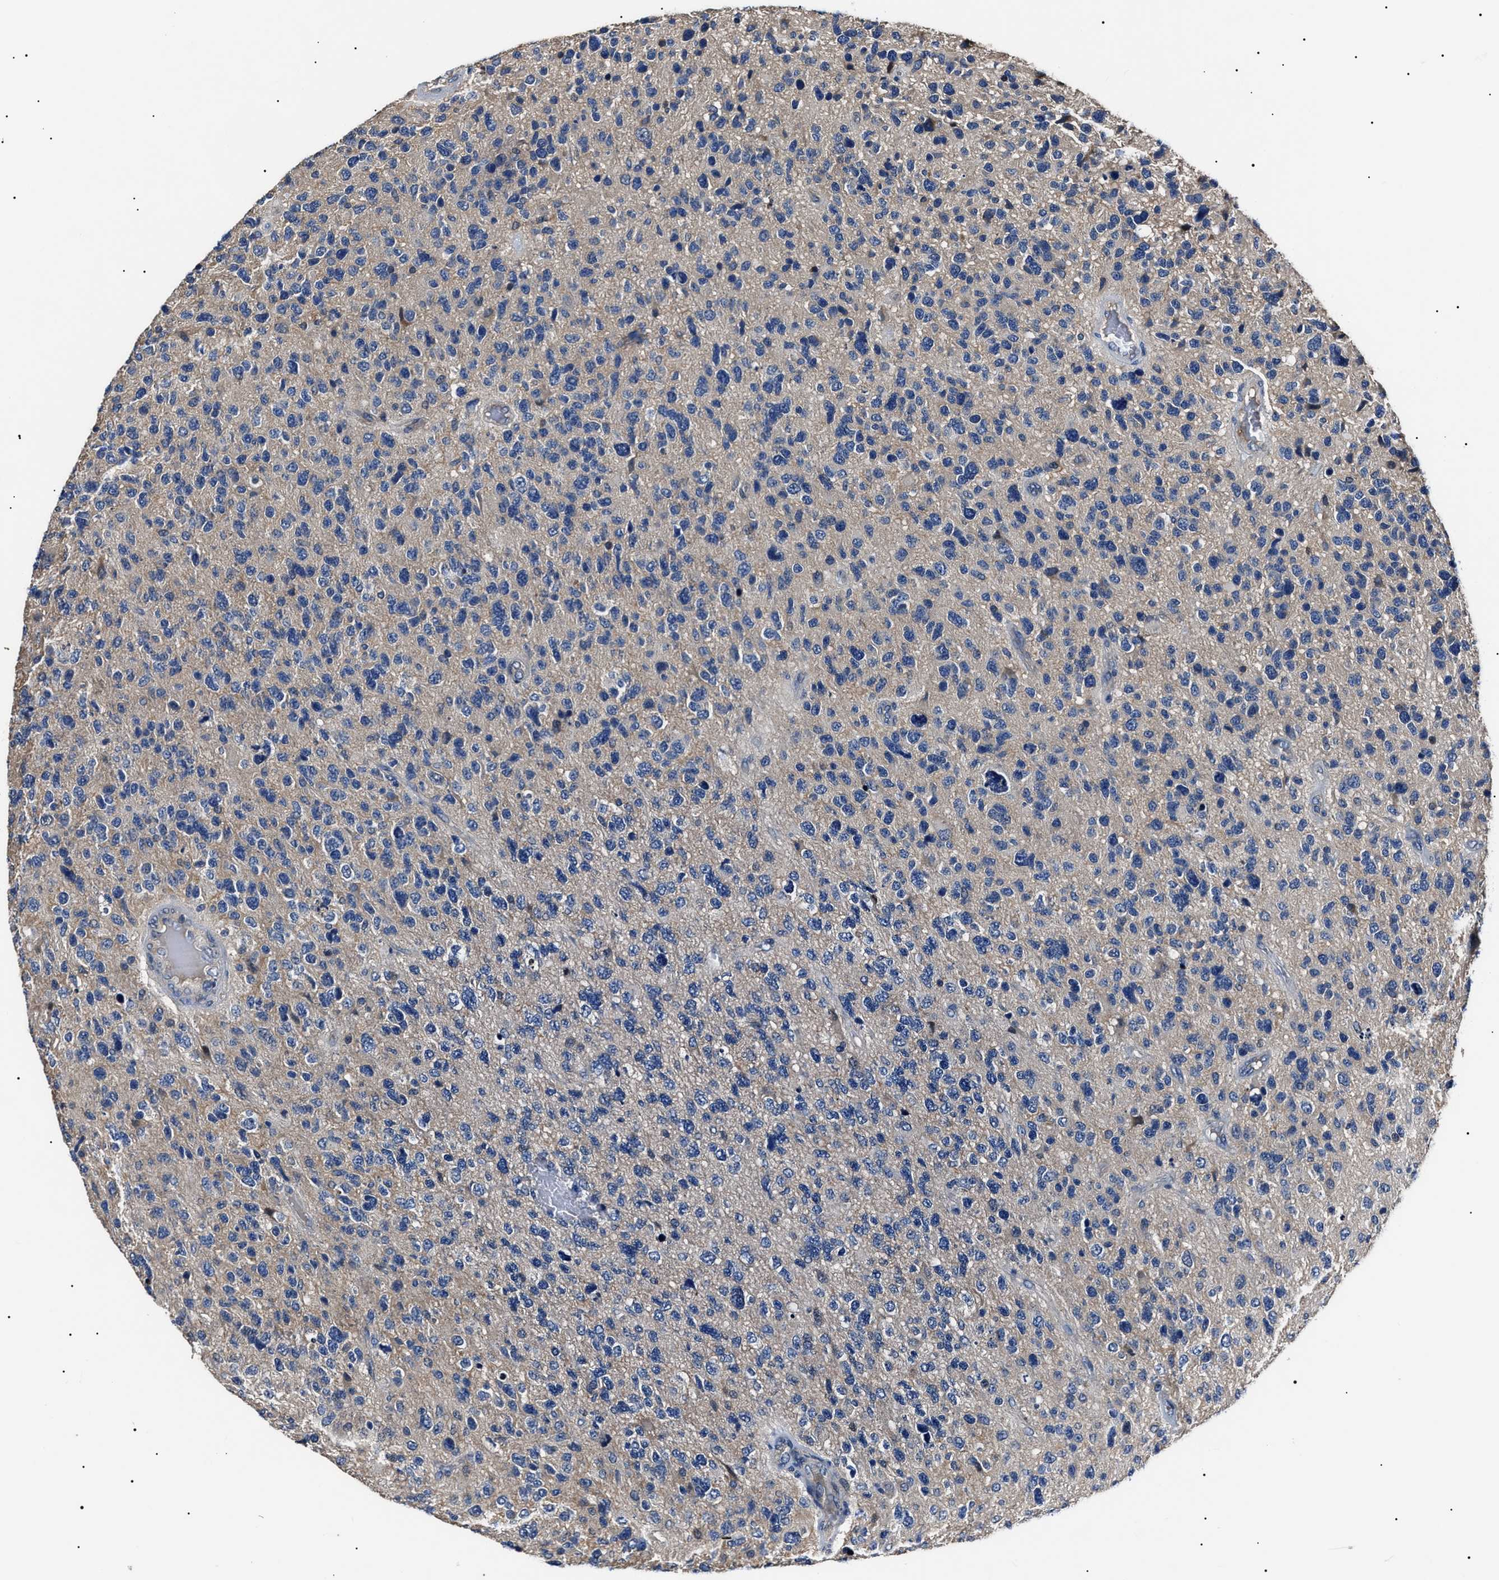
{"staining": {"intensity": "negative", "quantity": "none", "location": "none"}, "tissue": "glioma", "cell_type": "Tumor cells", "image_type": "cancer", "snomed": [{"axis": "morphology", "description": "Glioma, malignant, High grade"}, {"axis": "topography", "description": "Brain"}], "caption": "High power microscopy photomicrograph of an immunohistochemistry (IHC) photomicrograph of high-grade glioma (malignant), revealing no significant expression in tumor cells. The staining was performed using DAB (3,3'-diaminobenzidine) to visualize the protein expression in brown, while the nuclei were stained in blue with hematoxylin (Magnification: 20x).", "gene": "IFT81", "patient": {"sex": "female", "age": 58}}